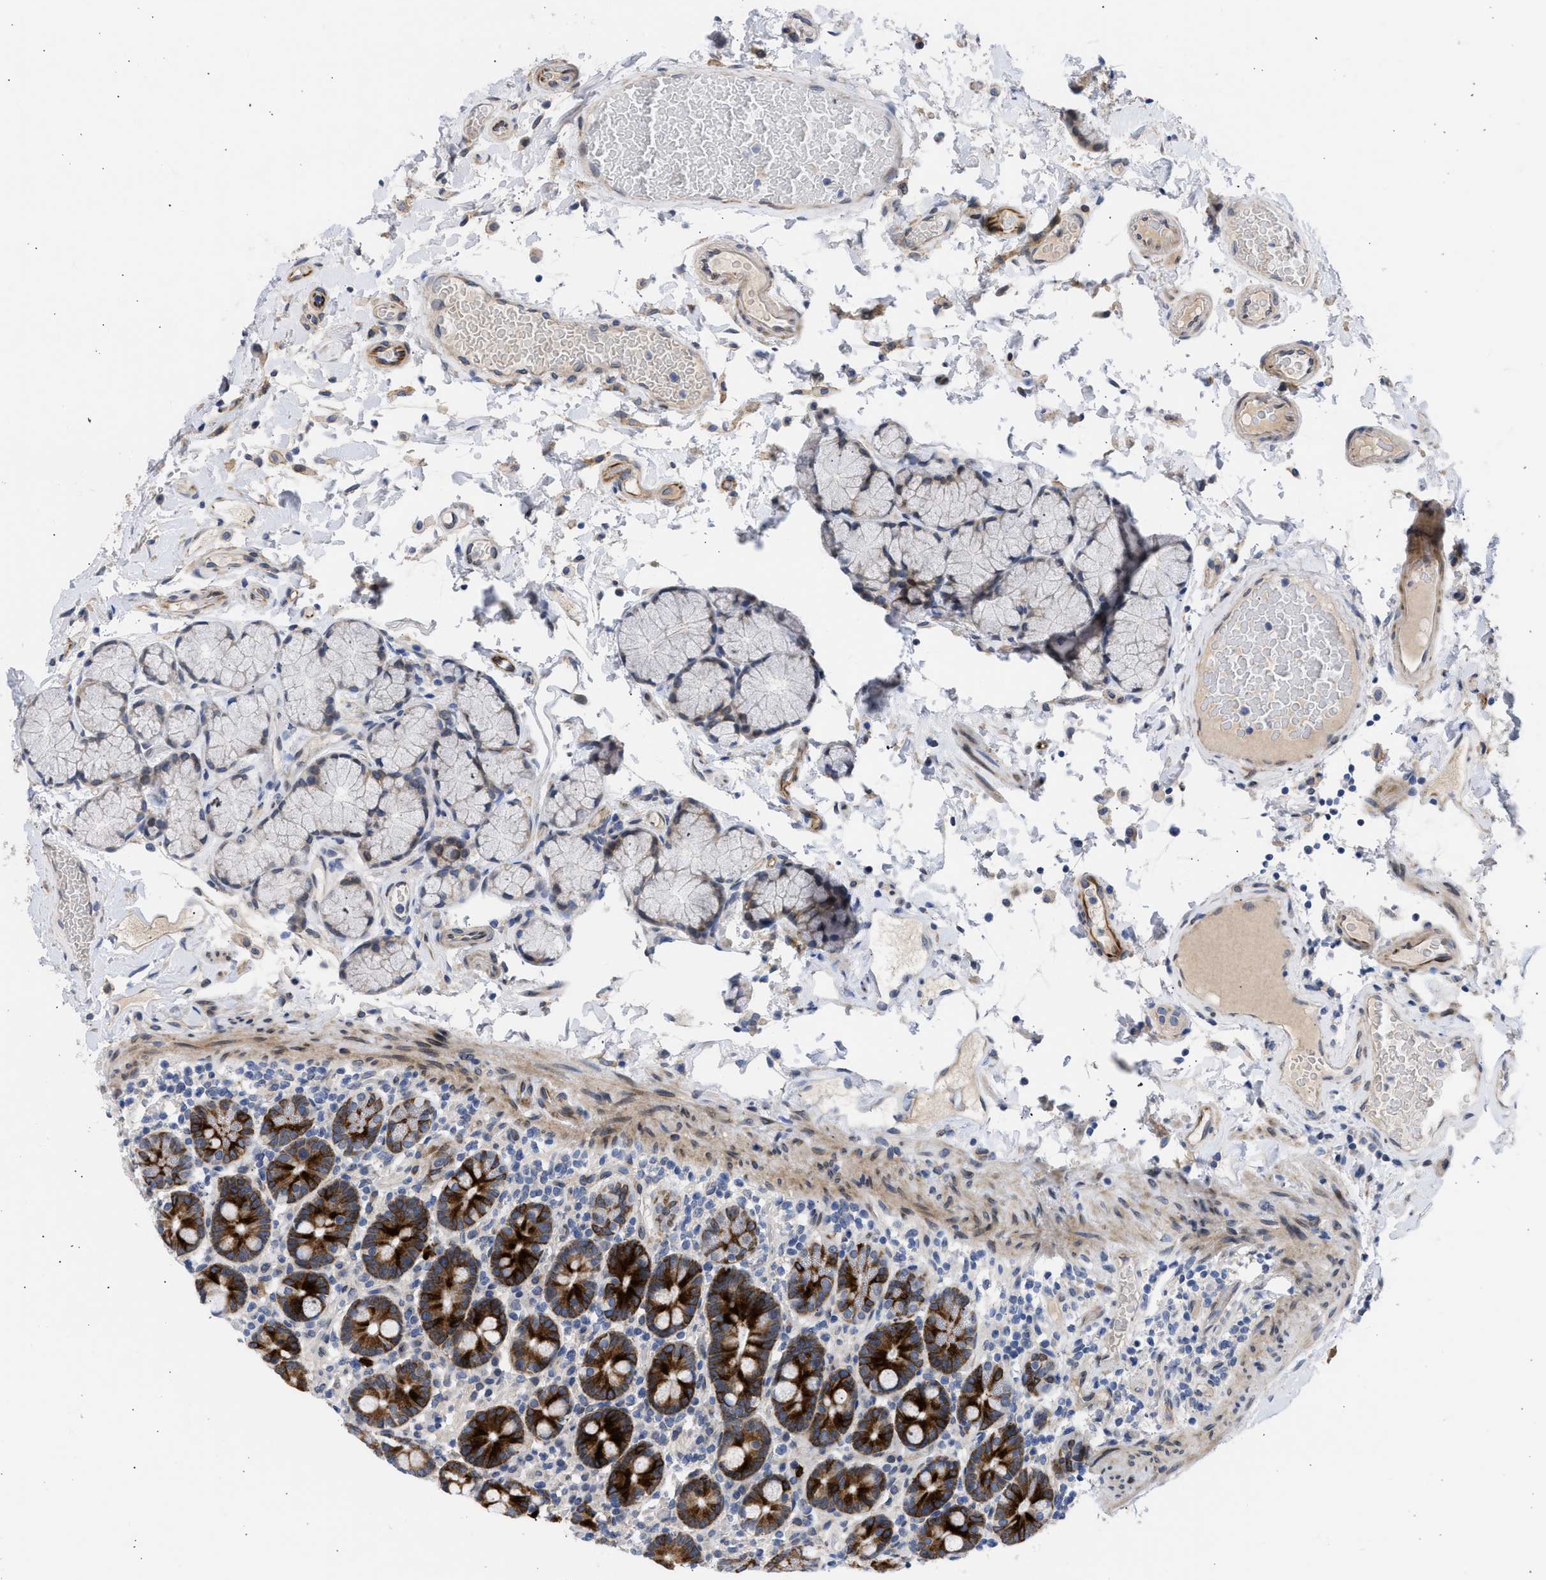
{"staining": {"intensity": "strong", "quantity": ">75%", "location": "cytoplasmic/membranous"}, "tissue": "duodenum", "cell_type": "Glandular cells", "image_type": "normal", "snomed": [{"axis": "morphology", "description": "Normal tissue, NOS"}, {"axis": "topography", "description": "Small intestine, NOS"}], "caption": "Strong cytoplasmic/membranous expression for a protein is appreciated in about >75% of glandular cells of benign duodenum using immunohistochemistry.", "gene": "NUP35", "patient": {"sex": "female", "age": 71}}